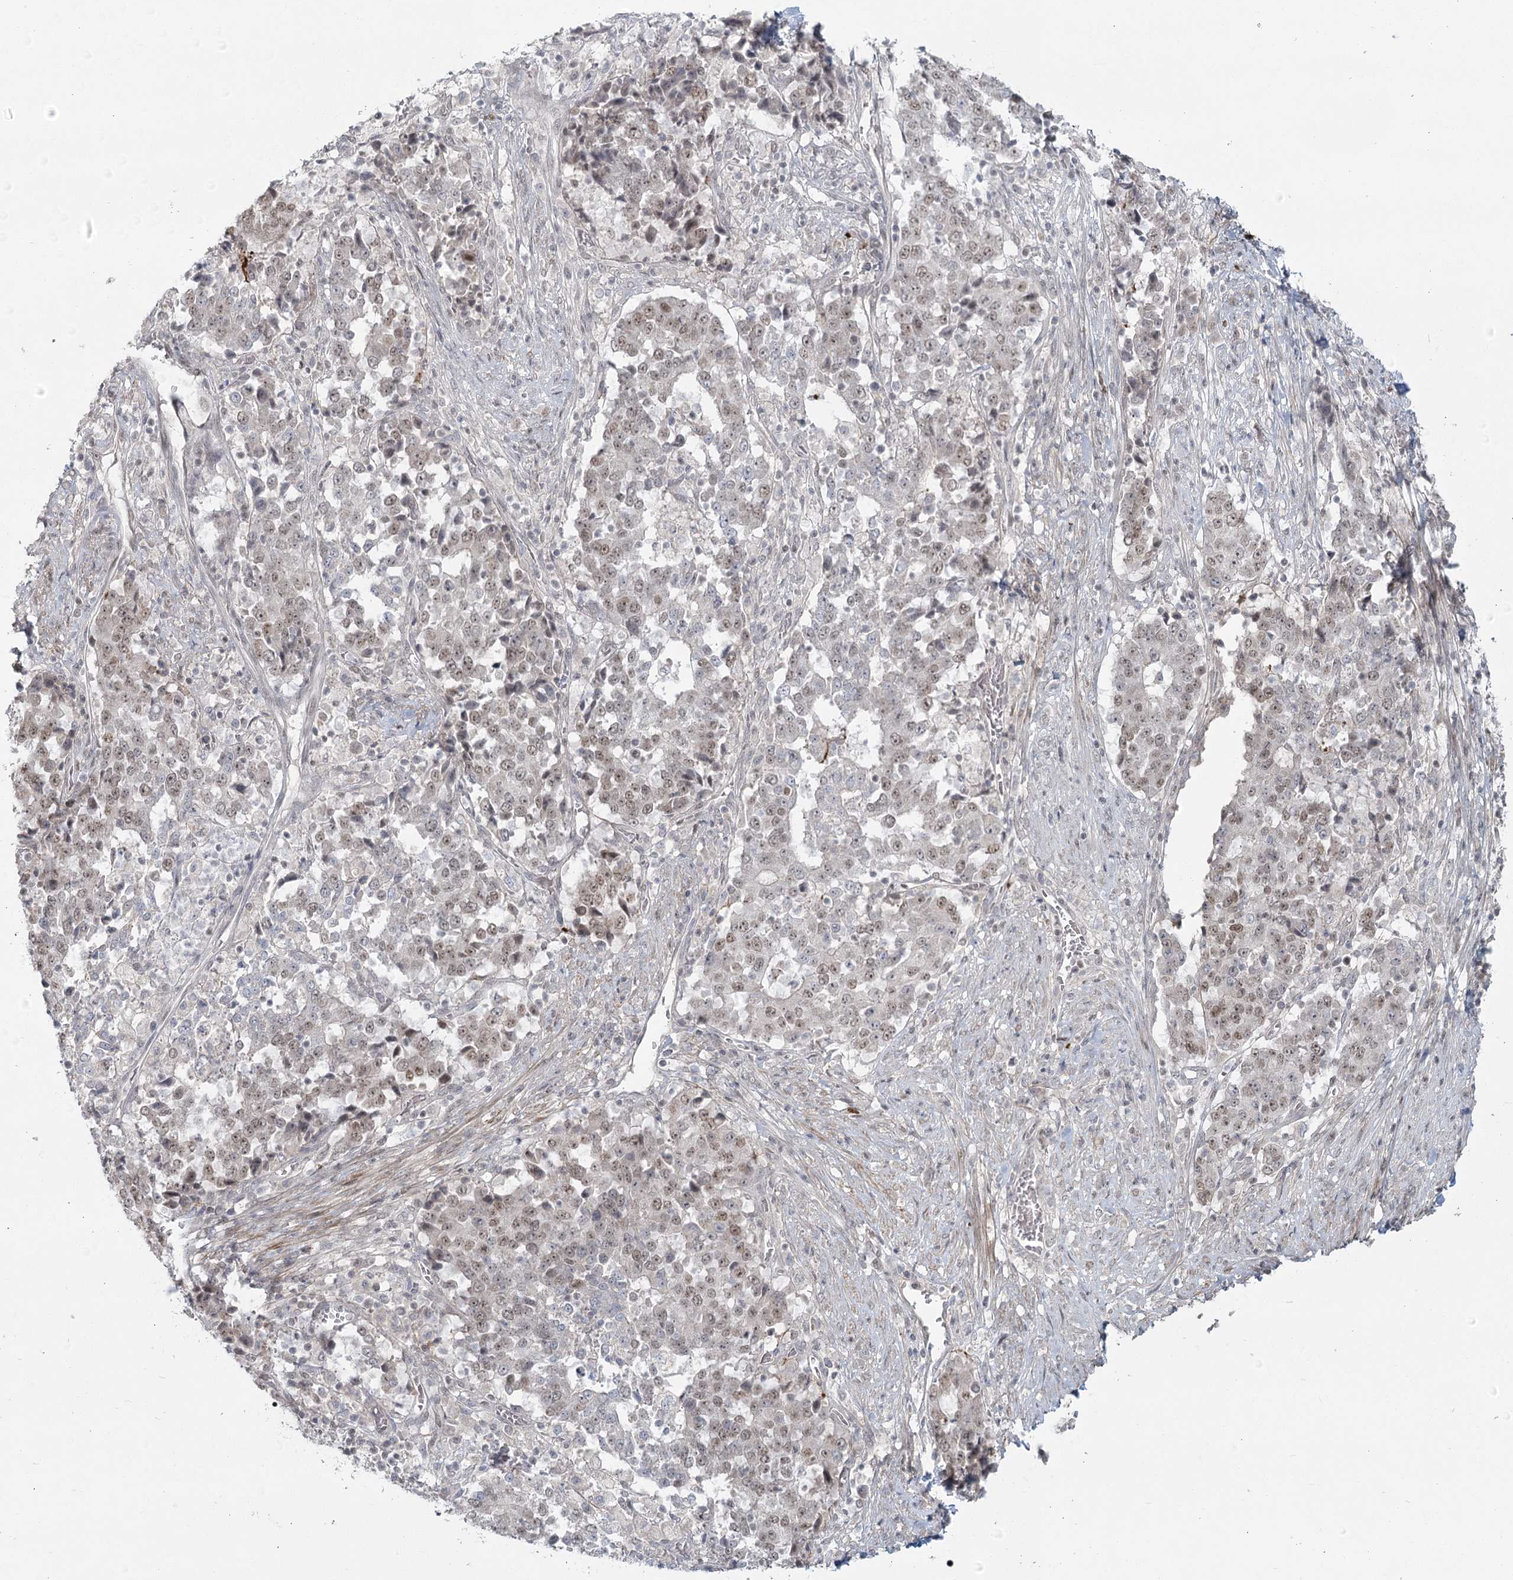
{"staining": {"intensity": "moderate", "quantity": "25%-75%", "location": "nuclear"}, "tissue": "stomach cancer", "cell_type": "Tumor cells", "image_type": "cancer", "snomed": [{"axis": "morphology", "description": "Adenocarcinoma, NOS"}, {"axis": "topography", "description": "Stomach"}], "caption": "Immunohistochemistry photomicrograph of neoplastic tissue: stomach adenocarcinoma stained using immunohistochemistry (IHC) shows medium levels of moderate protein expression localized specifically in the nuclear of tumor cells, appearing as a nuclear brown color.", "gene": "R3HCC1L", "patient": {"sex": "male", "age": 59}}